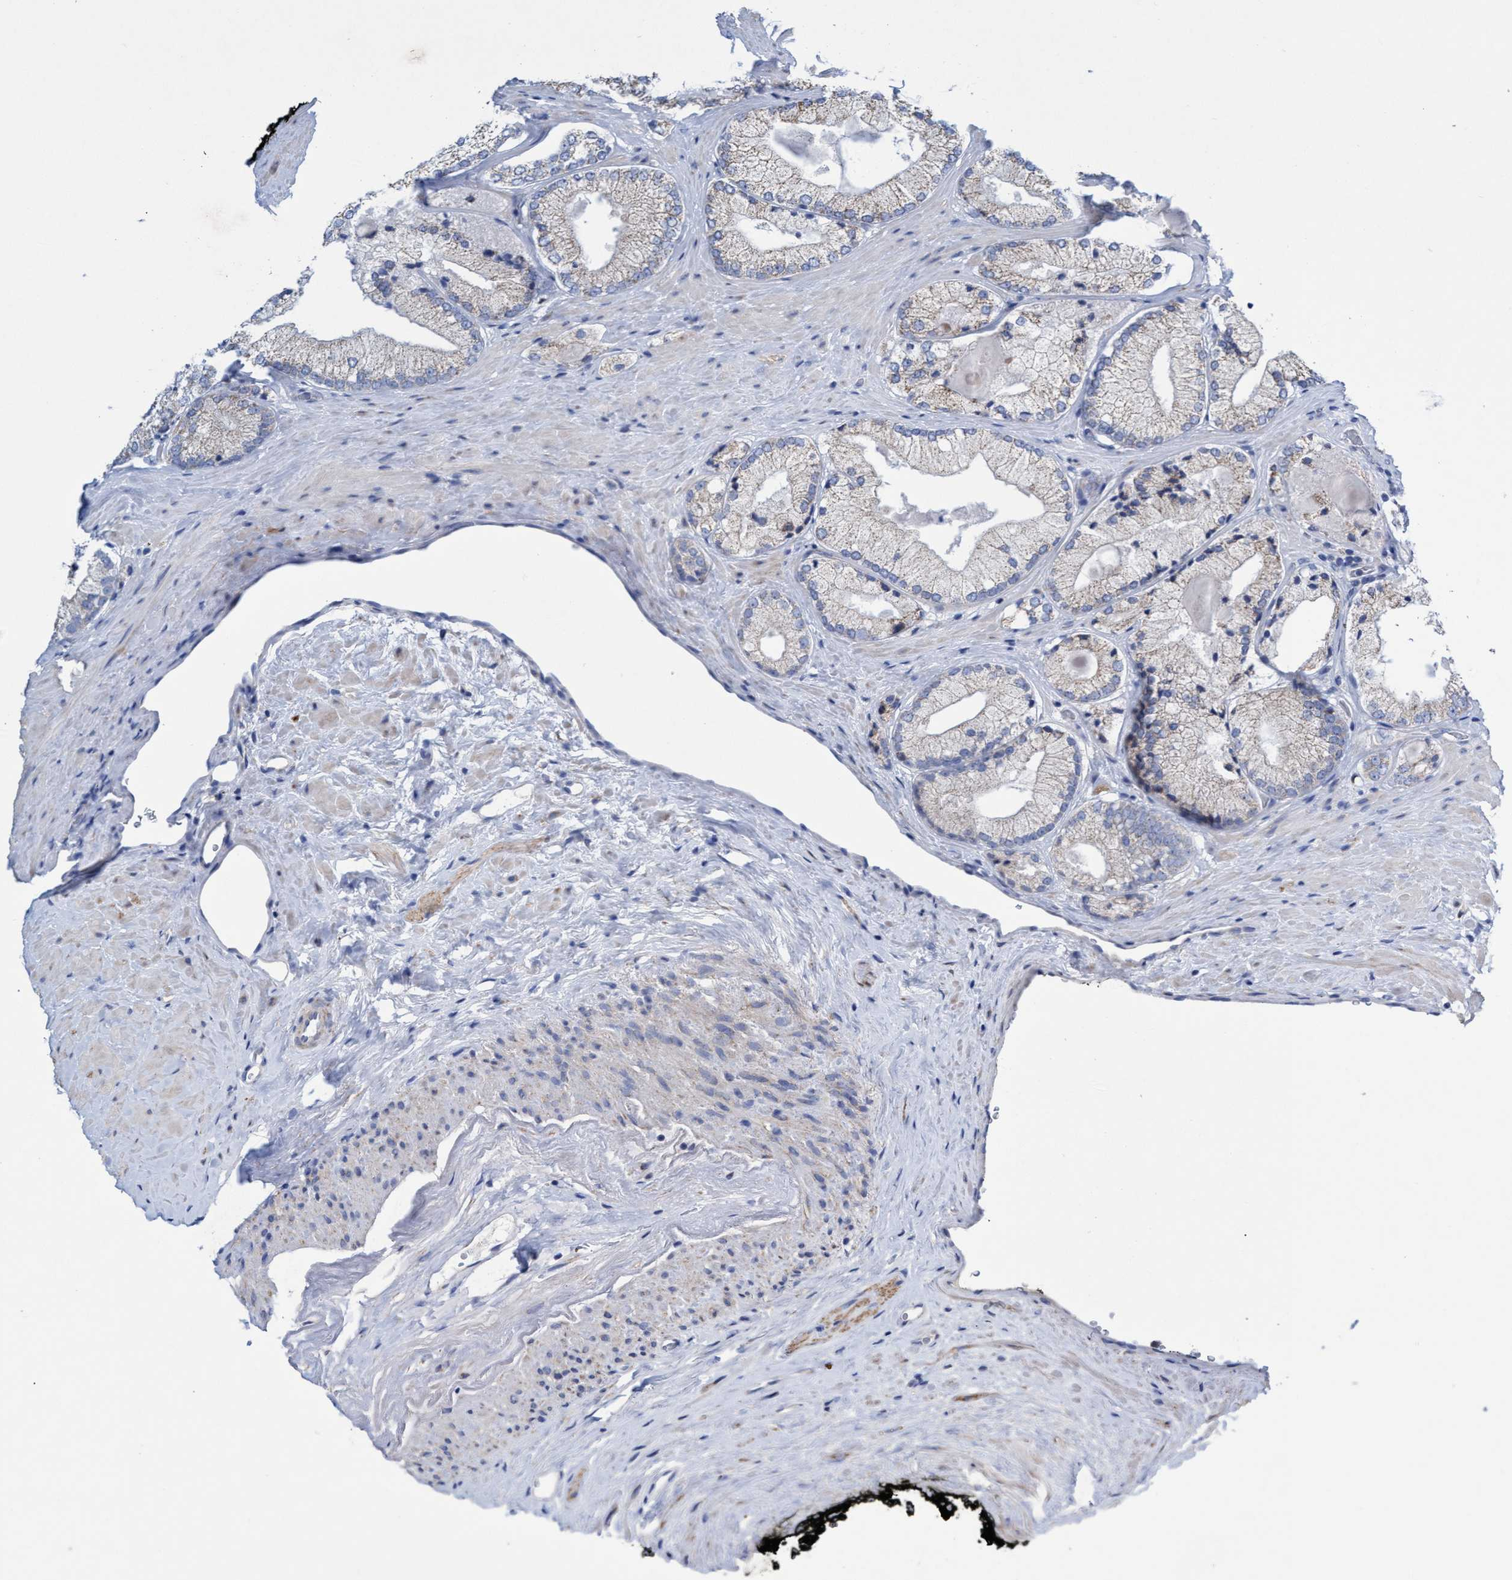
{"staining": {"intensity": "weak", "quantity": "25%-75%", "location": "cytoplasmic/membranous"}, "tissue": "prostate cancer", "cell_type": "Tumor cells", "image_type": "cancer", "snomed": [{"axis": "morphology", "description": "Adenocarcinoma, Low grade"}, {"axis": "topography", "description": "Prostate"}], "caption": "Protein staining displays weak cytoplasmic/membranous positivity in about 25%-75% of tumor cells in prostate cancer.", "gene": "ZNF750", "patient": {"sex": "male", "age": 65}}